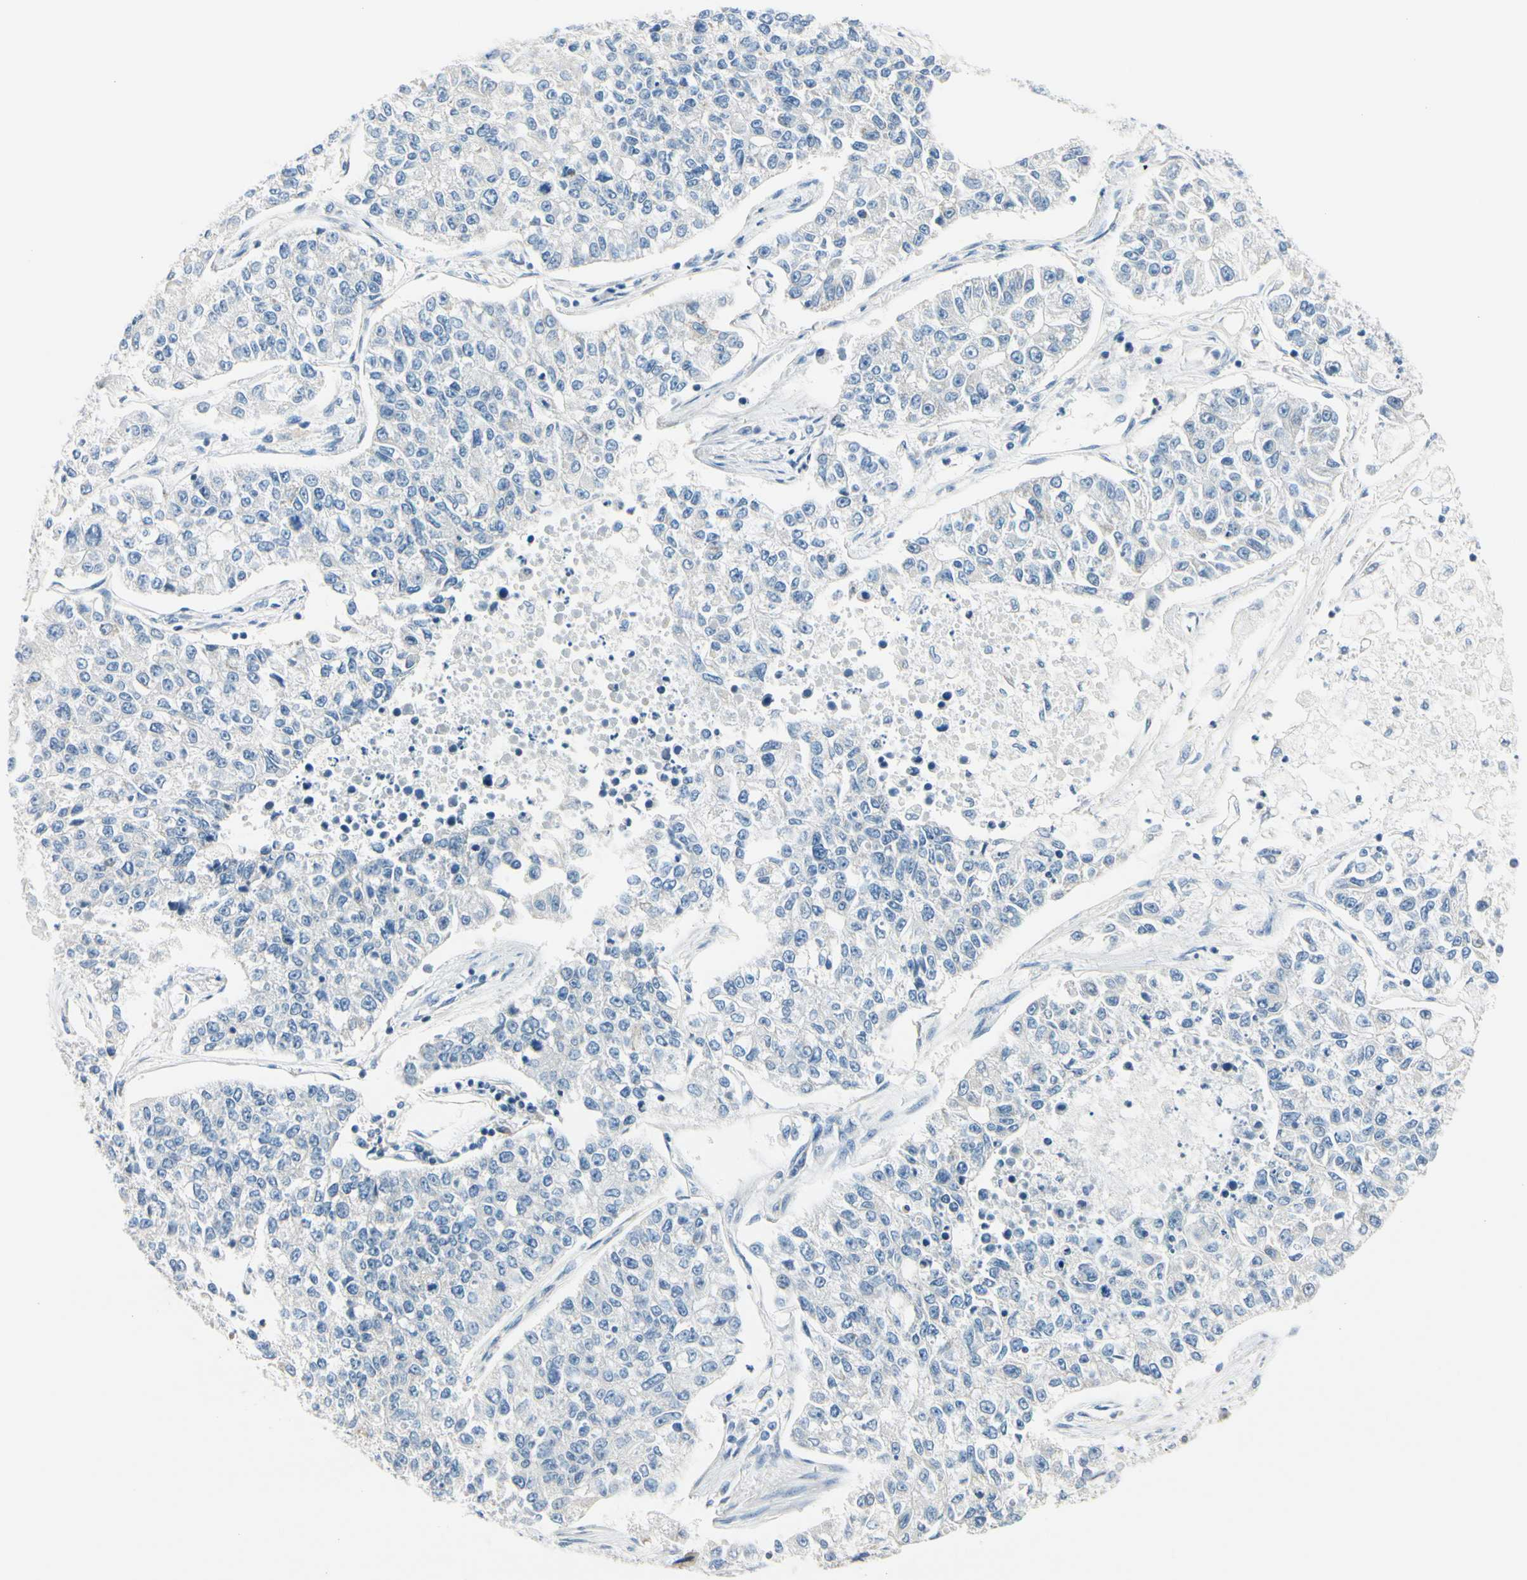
{"staining": {"intensity": "negative", "quantity": "none", "location": "none"}, "tissue": "lung cancer", "cell_type": "Tumor cells", "image_type": "cancer", "snomed": [{"axis": "morphology", "description": "Adenocarcinoma, NOS"}, {"axis": "topography", "description": "Lung"}], "caption": "Histopathology image shows no protein expression in tumor cells of lung cancer (adenocarcinoma) tissue. Brightfield microscopy of IHC stained with DAB (3,3'-diaminobenzidine) (brown) and hematoxylin (blue), captured at high magnification.", "gene": "PEBP1", "patient": {"sex": "male", "age": 49}}